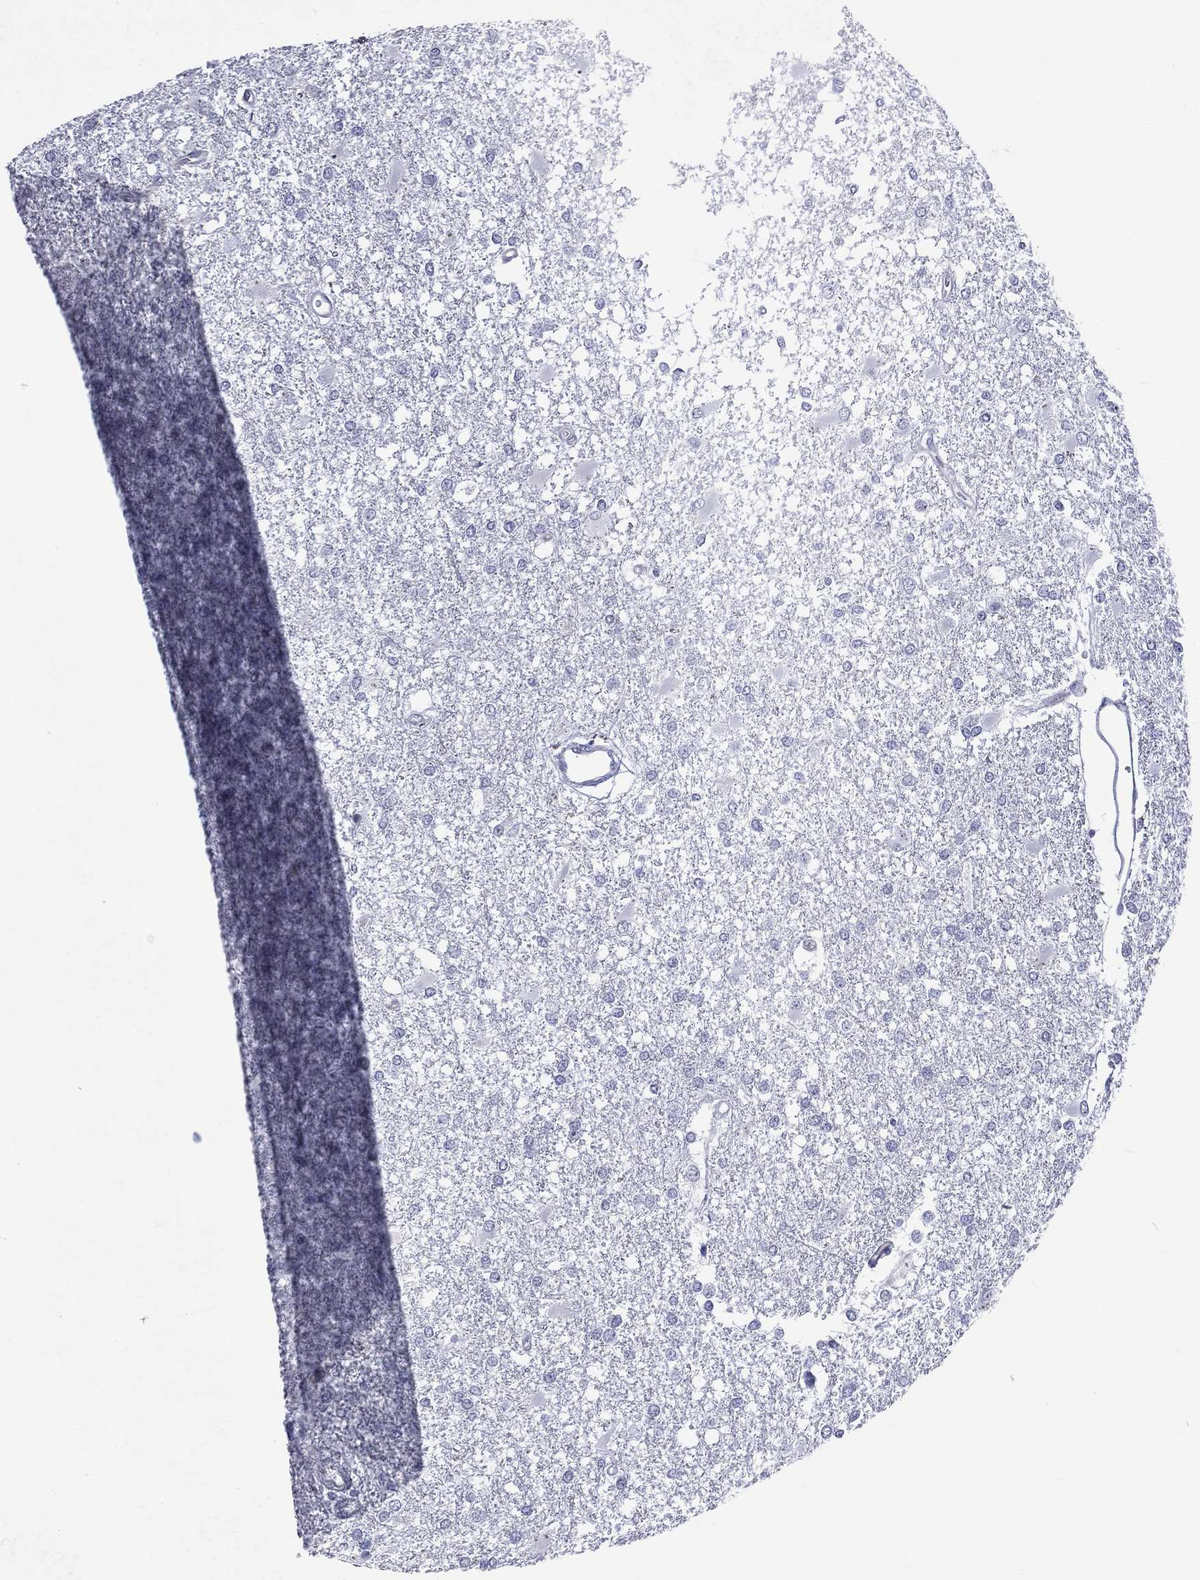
{"staining": {"intensity": "negative", "quantity": "none", "location": "none"}, "tissue": "glioma", "cell_type": "Tumor cells", "image_type": "cancer", "snomed": [{"axis": "morphology", "description": "Glioma, malignant, High grade"}, {"axis": "topography", "description": "Cerebral cortex"}], "caption": "Immunohistochemical staining of high-grade glioma (malignant) shows no significant expression in tumor cells.", "gene": "SSX1", "patient": {"sex": "male", "age": 79}}